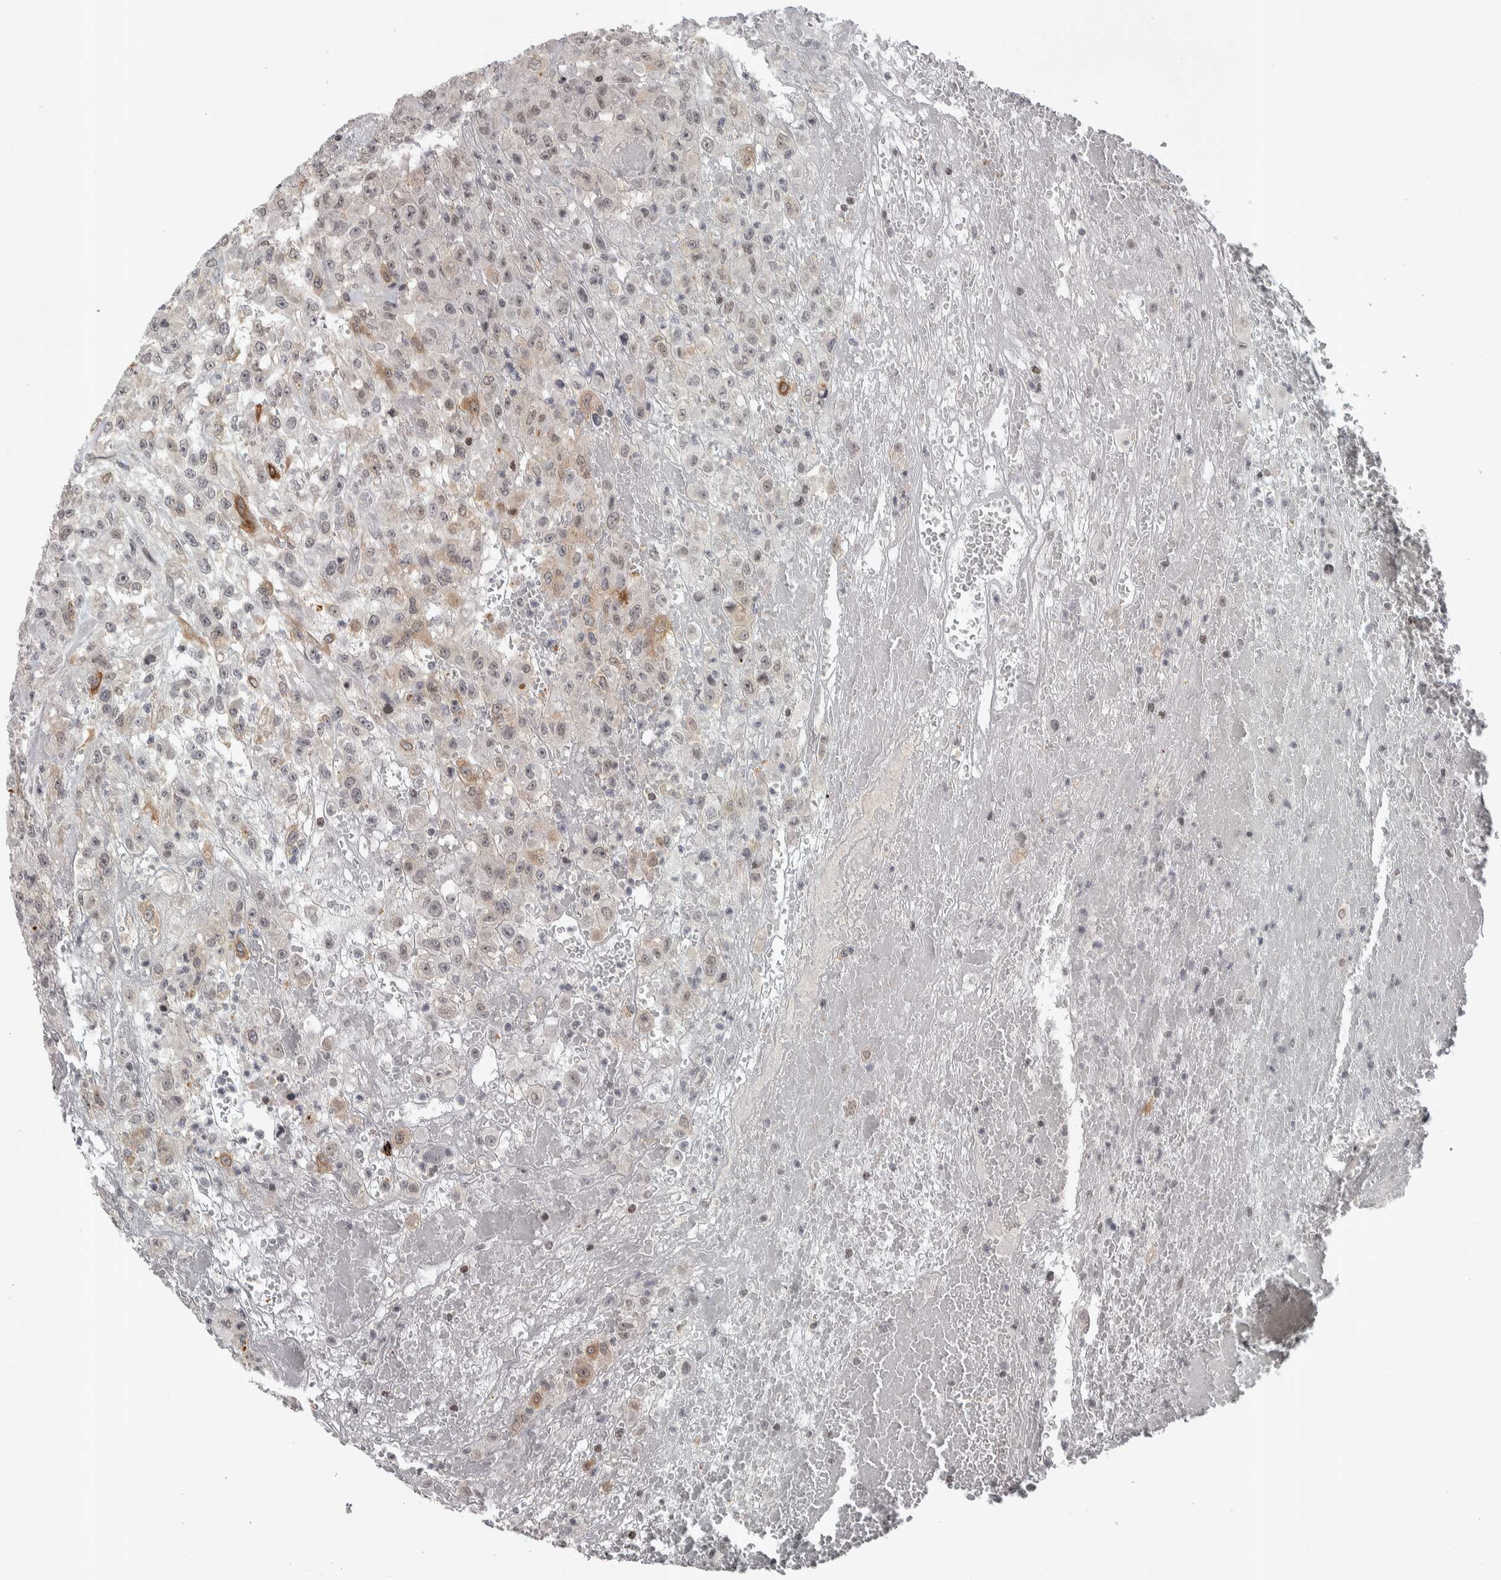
{"staining": {"intensity": "weak", "quantity": "<25%", "location": "nuclear"}, "tissue": "urothelial cancer", "cell_type": "Tumor cells", "image_type": "cancer", "snomed": [{"axis": "morphology", "description": "Urothelial carcinoma, High grade"}, {"axis": "topography", "description": "Urinary bladder"}], "caption": "Immunohistochemistry photomicrograph of neoplastic tissue: human high-grade urothelial carcinoma stained with DAB shows no significant protein expression in tumor cells. (IHC, brightfield microscopy, high magnification).", "gene": "ZSCAN21", "patient": {"sex": "male", "age": 46}}